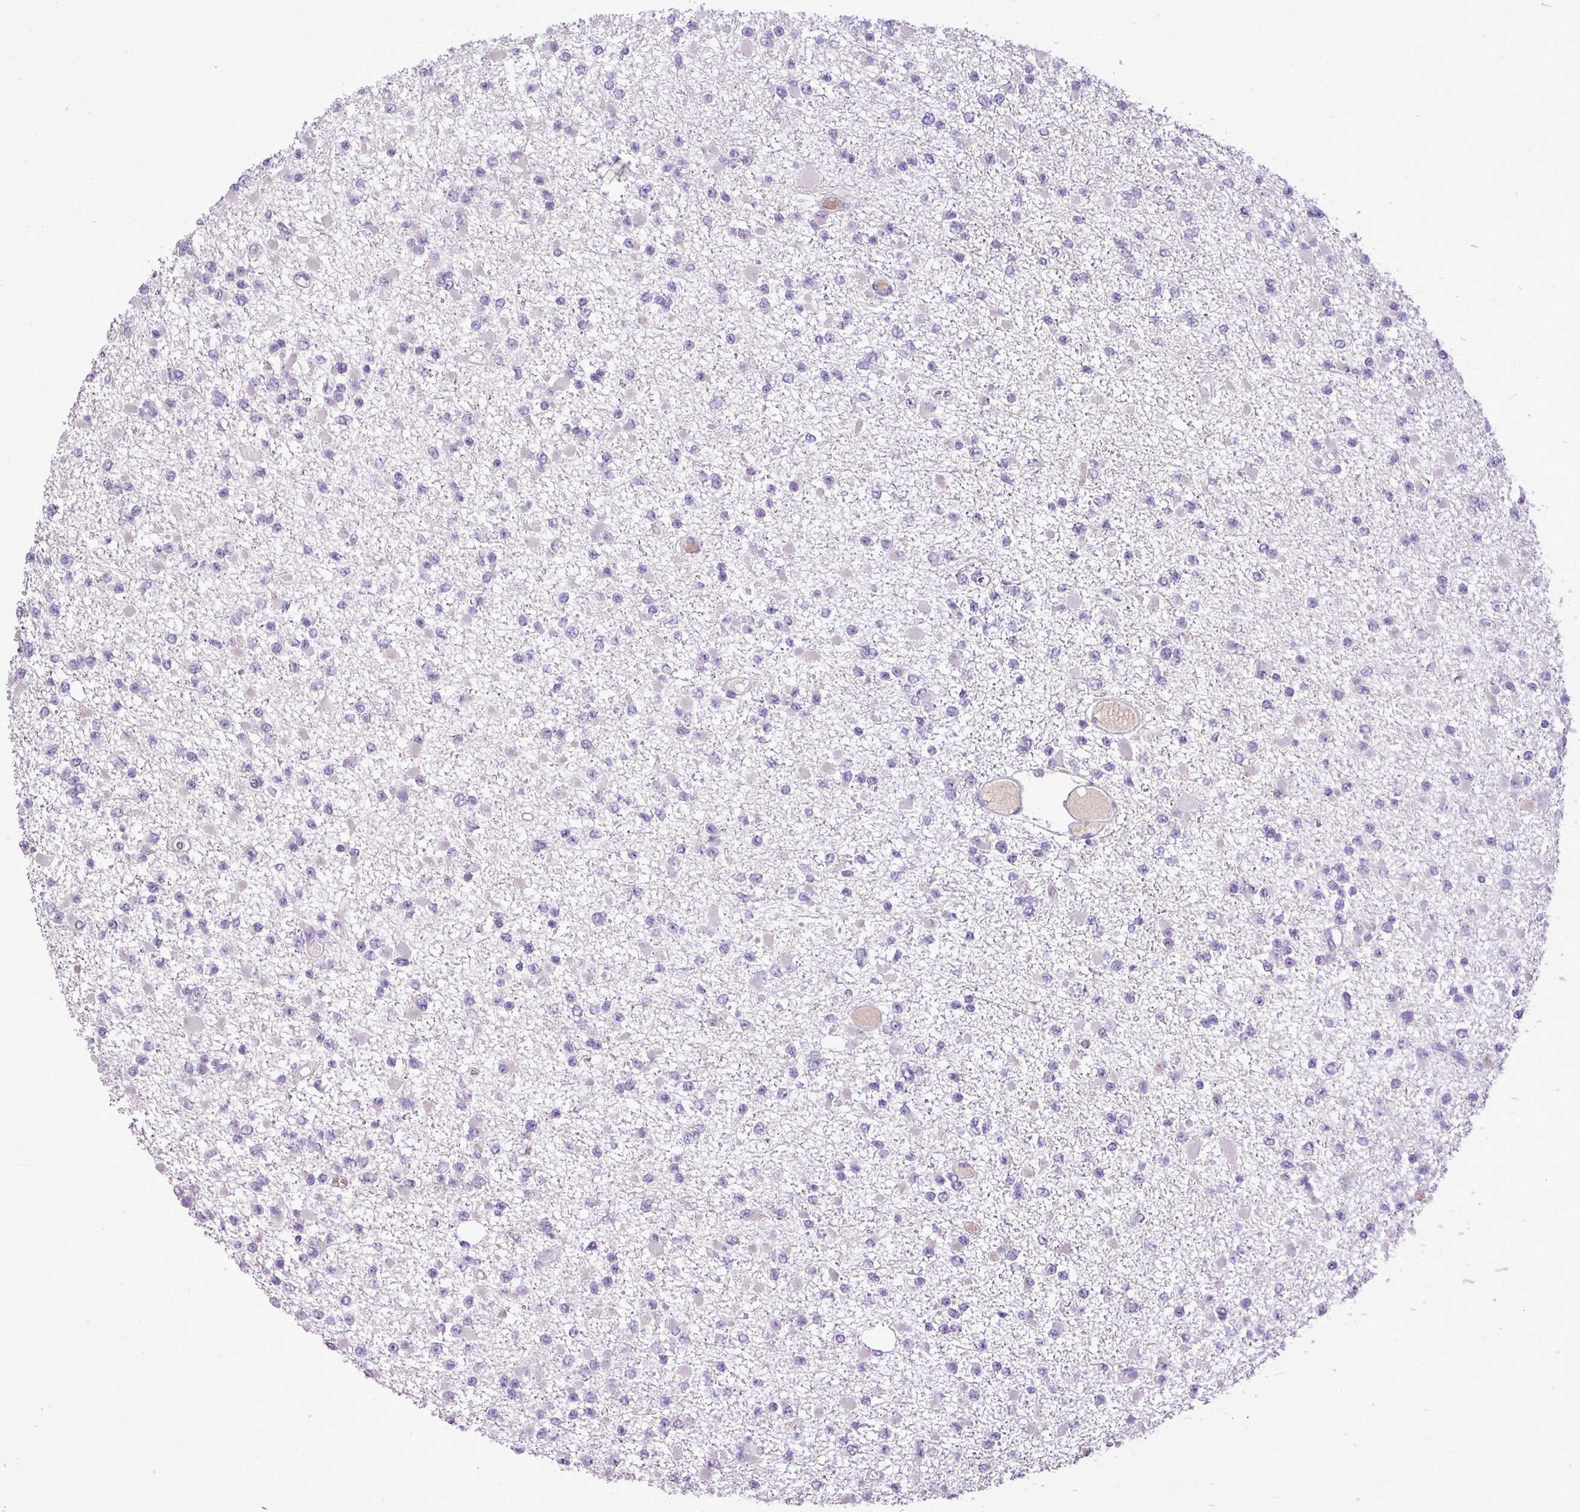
{"staining": {"intensity": "negative", "quantity": "none", "location": "none"}, "tissue": "glioma", "cell_type": "Tumor cells", "image_type": "cancer", "snomed": [{"axis": "morphology", "description": "Glioma, malignant, Low grade"}, {"axis": "topography", "description": "Brain"}], "caption": "IHC histopathology image of neoplastic tissue: human low-grade glioma (malignant) stained with DAB (3,3'-diaminobenzidine) displays no significant protein staining in tumor cells. (Immunohistochemistry (ihc), brightfield microscopy, high magnification).", "gene": "IL17A", "patient": {"sex": "female", "age": 22}}